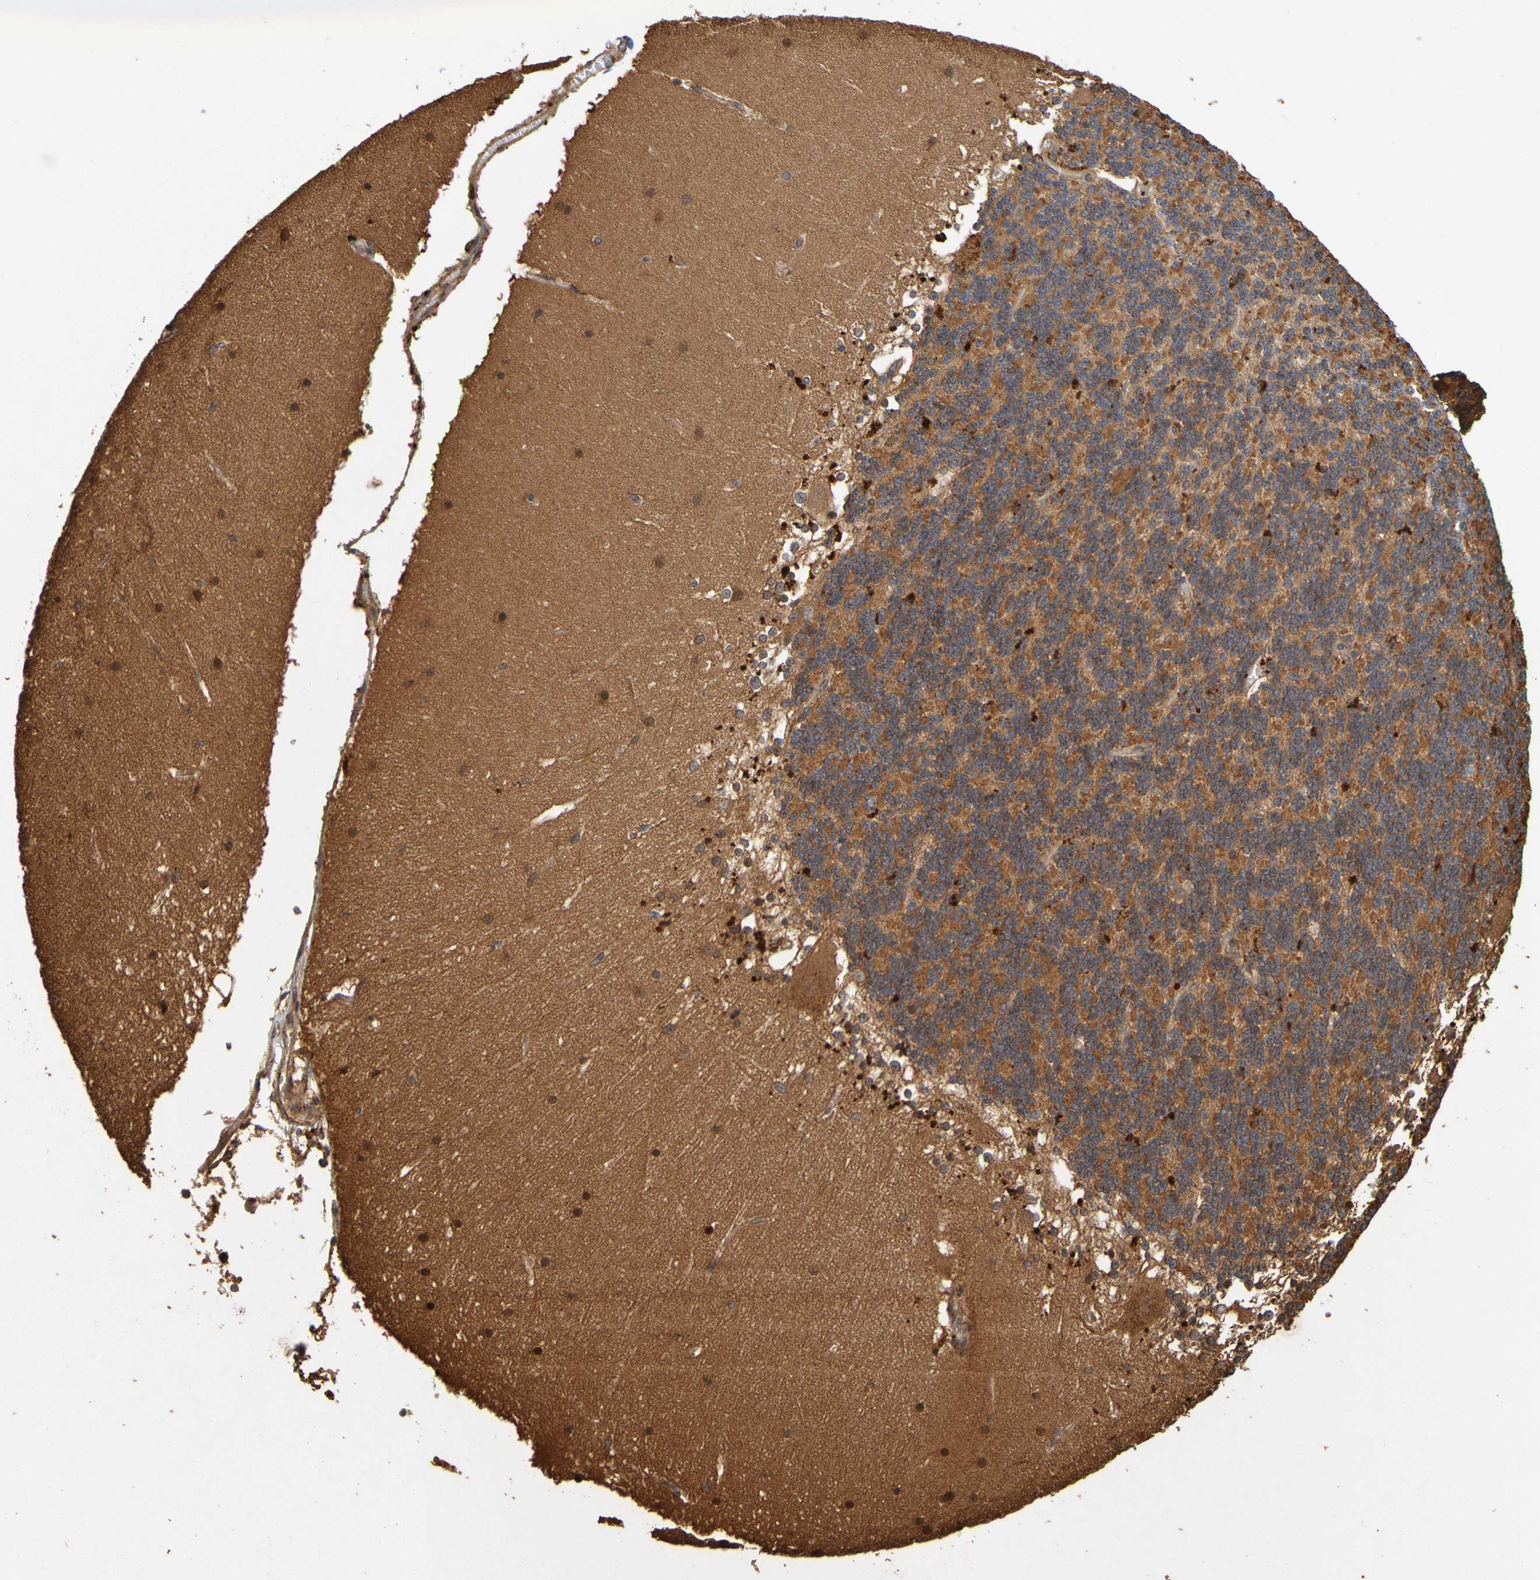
{"staining": {"intensity": "strong", "quantity": ">75%", "location": "cytoplasmic/membranous"}, "tissue": "cerebellum", "cell_type": "Cells in granular layer", "image_type": "normal", "snomed": [{"axis": "morphology", "description": "Normal tissue, NOS"}, {"axis": "topography", "description": "Cerebellum"}], "caption": "Protein staining by immunohistochemistry (IHC) shows strong cytoplasmic/membranous expression in about >75% of cells in granular layer in normal cerebellum. The staining was performed using DAB, with brown indicating positive protein expression. Nuclei are stained blue with hematoxylin.", "gene": "OCRL", "patient": {"sex": "female", "age": 19}}